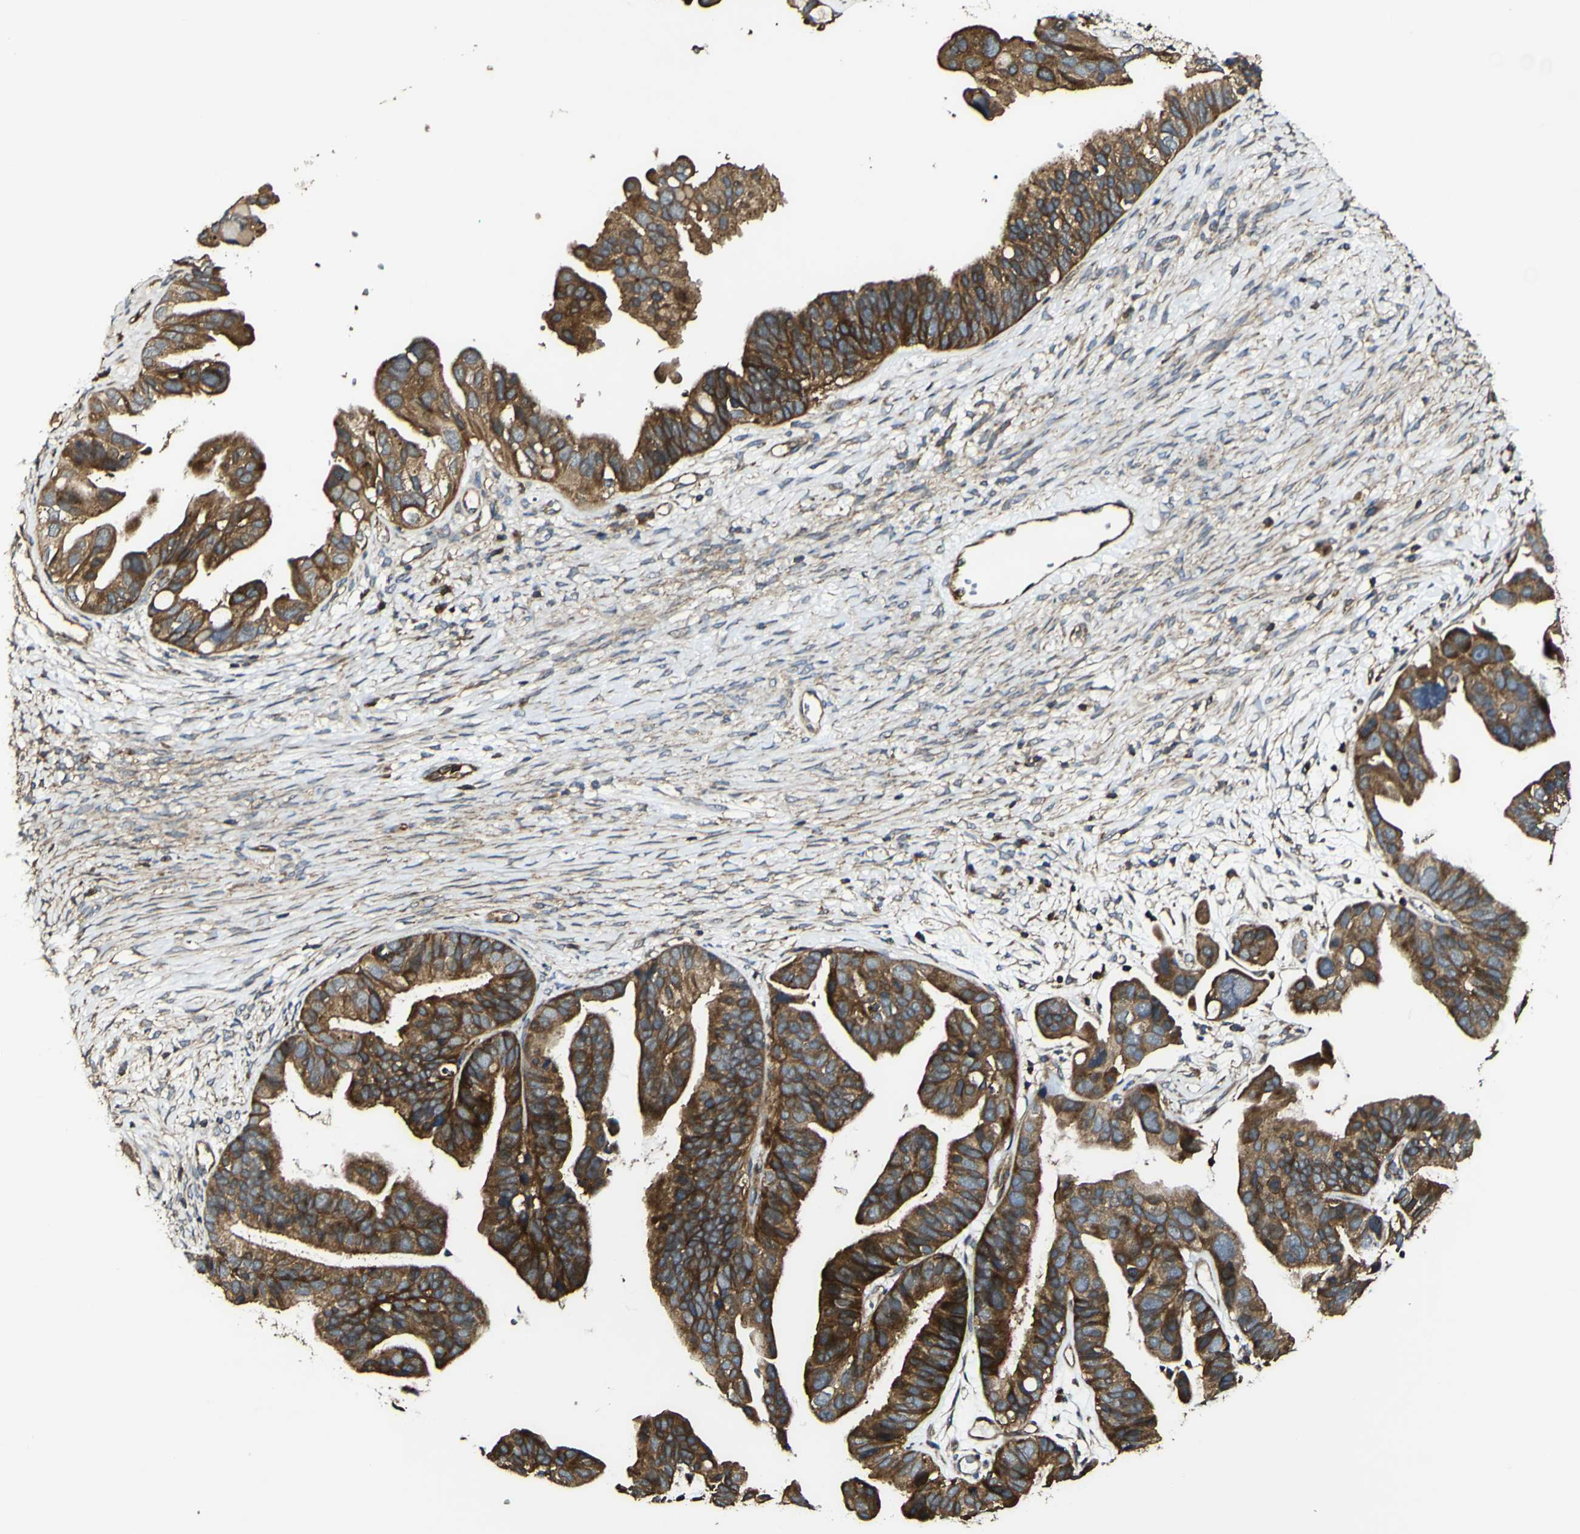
{"staining": {"intensity": "moderate", "quantity": ">75%", "location": "cytoplasmic/membranous"}, "tissue": "ovarian cancer", "cell_type": "Tumor cells", "image_type": "cancer", "snomed": [{"axis": "morphology", "description": "Cystadenocarcinoma, serous, NOS"}, {"axis": "topography", "description": "Ovary"}], "caption": "Human ovarian cancer (serous cystadenocarcinoma) stained with a protein marker displays moderate staining in tumor cells.", "gene": "TNIK", "patient": {"sex": "female", "age": 56}}